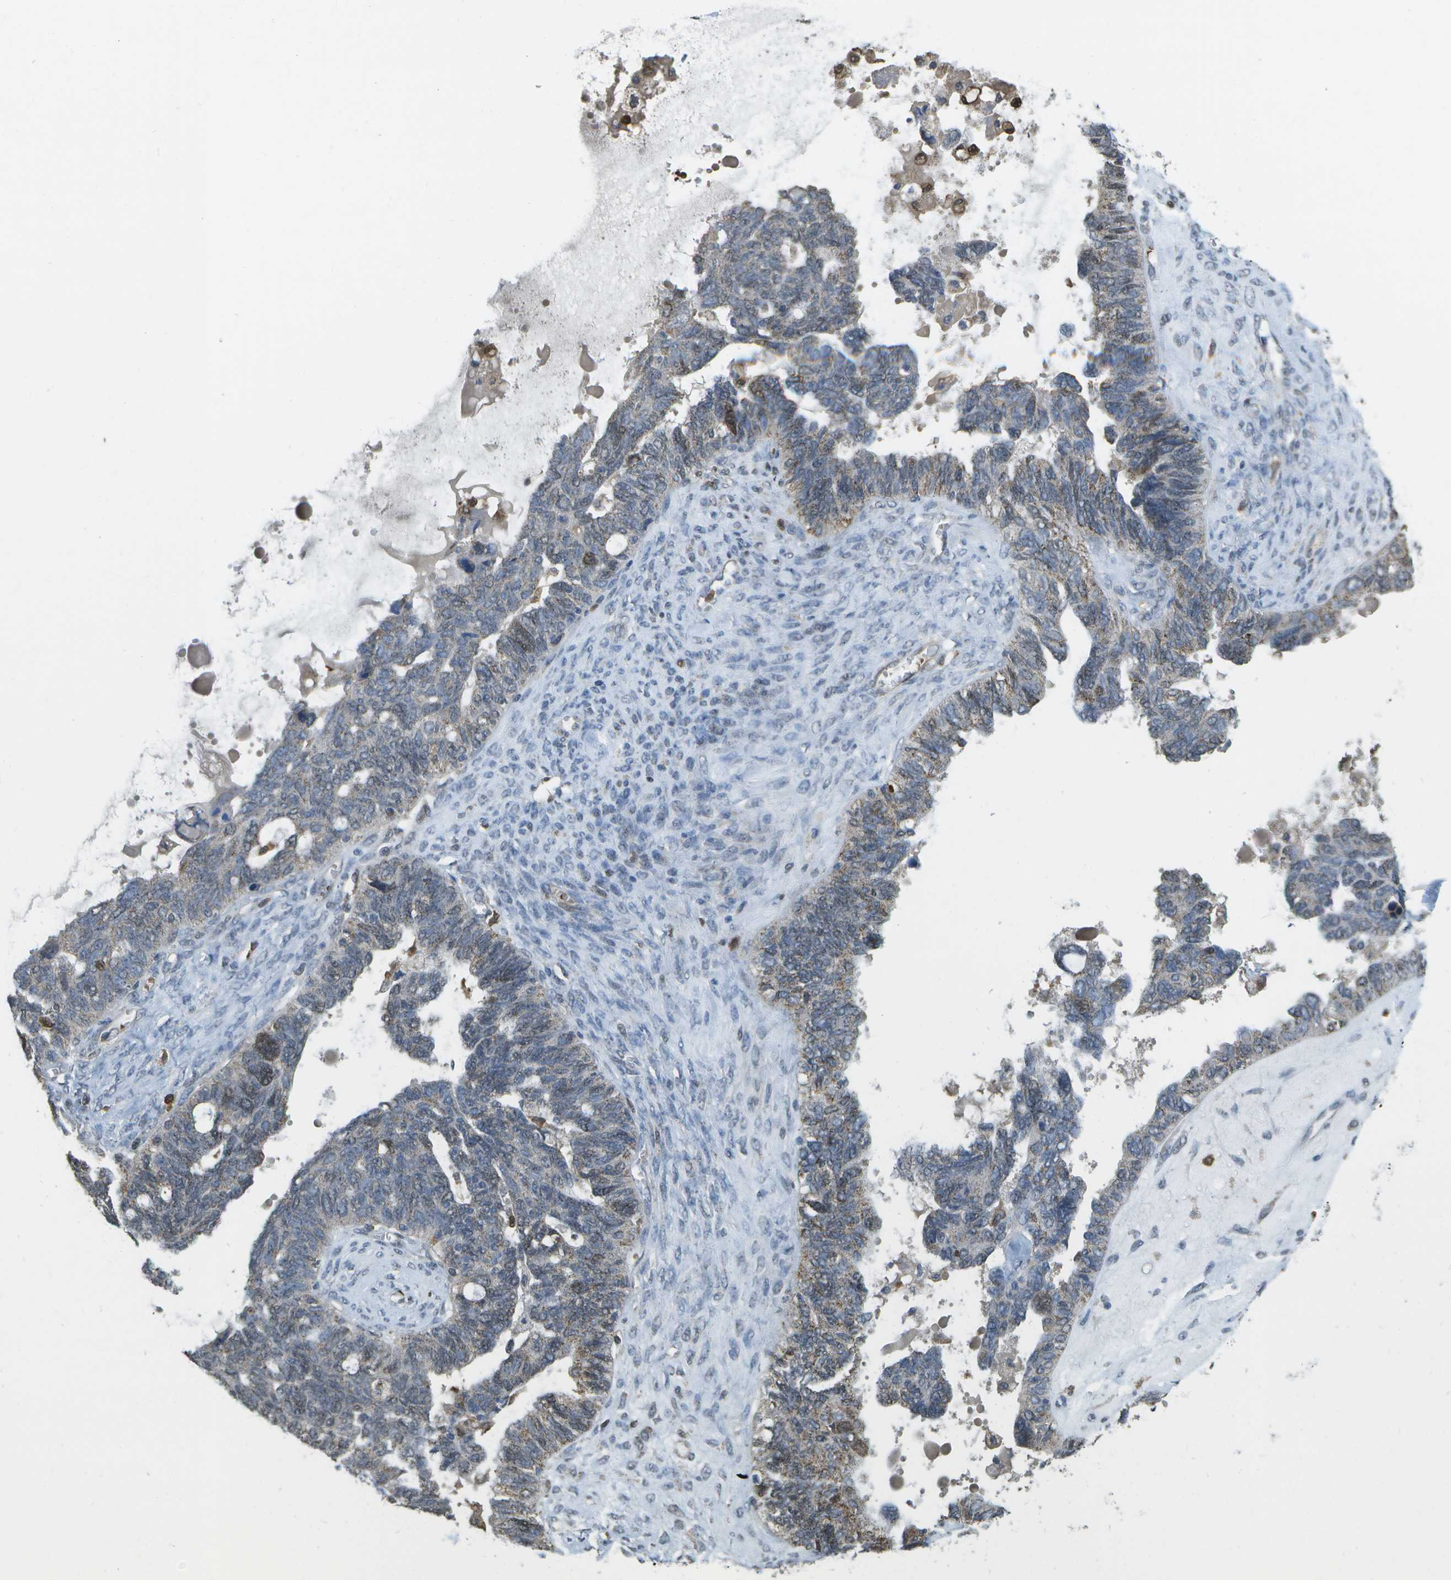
{"staining": {"intensity": "weak", "quantity": "<25%", "location": "cytoplasmic/membranous"}, "tissue": "ovarian cancer", "cell_type": "Tumor cells", "image_type": "cancer", "snomed": [{"axis": "morphology", "description": "Cystadenocarcinoma, serous, NOS"}, {"axis": "topography", "description": "Ovary"}], "caption": "This is a photomicrograph of IHC staining of ovarian cancer (serous cystadenocarcinoma), which shows no staining in tumor cells.", "gene": "CACHD1", "patient": {"sex": "female", "age": 79}}